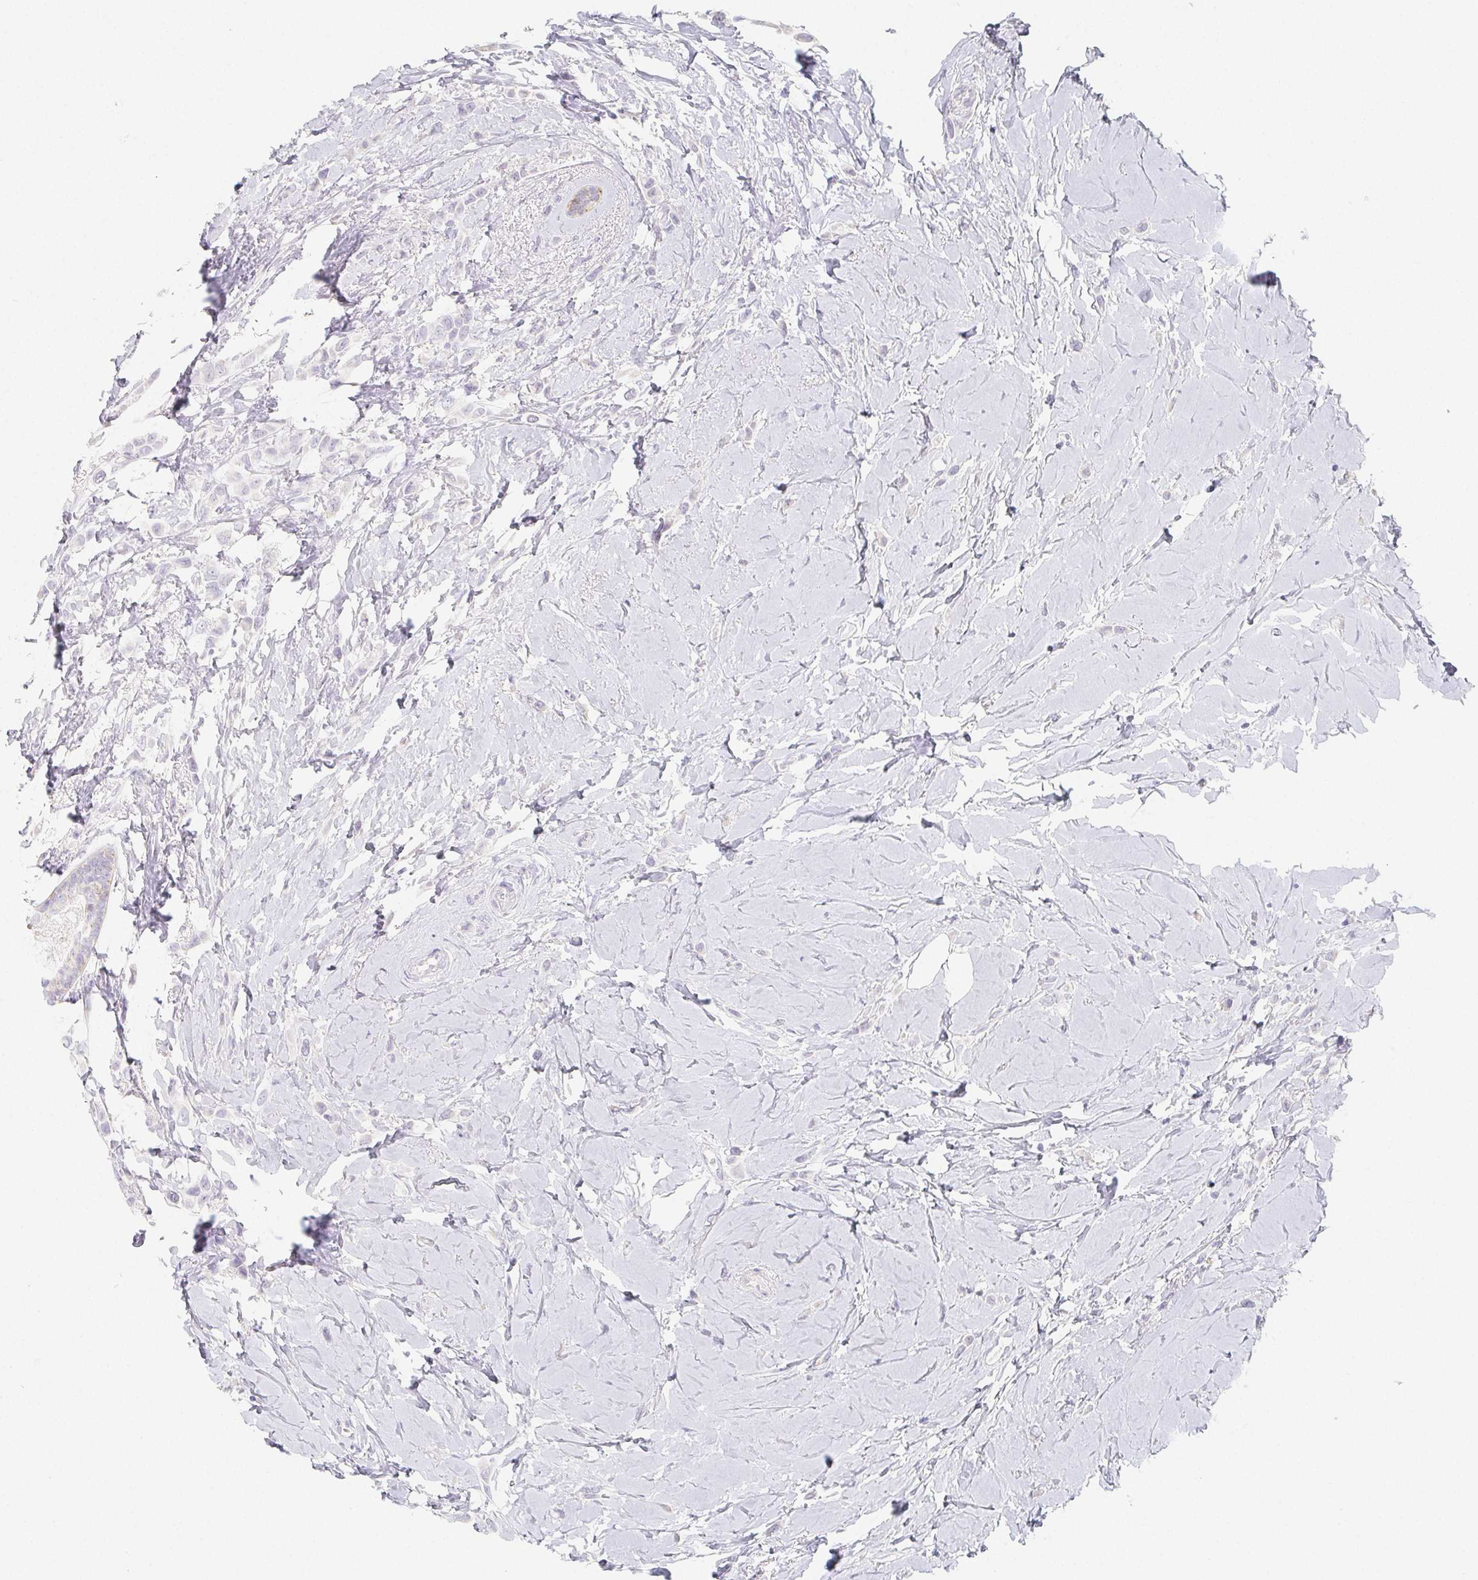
{"staining": {"intensity": "negative", "quantity": "none", "location": "none"}, "tissue": "breast cancer", "cell_type": "Tumor cells", "image_type": "cancer", "snomed": [{"axis": "morphology", "description": "Lobular carcinoma"}, {"axis": "topography", "description": "Breast"}], "caption": "Tumor cells are negative for protein expression in human breast cancer (lobular carcinoma).", "gene": "GLIPR1L1", "patient": {"sex": "female", "age": 66}}